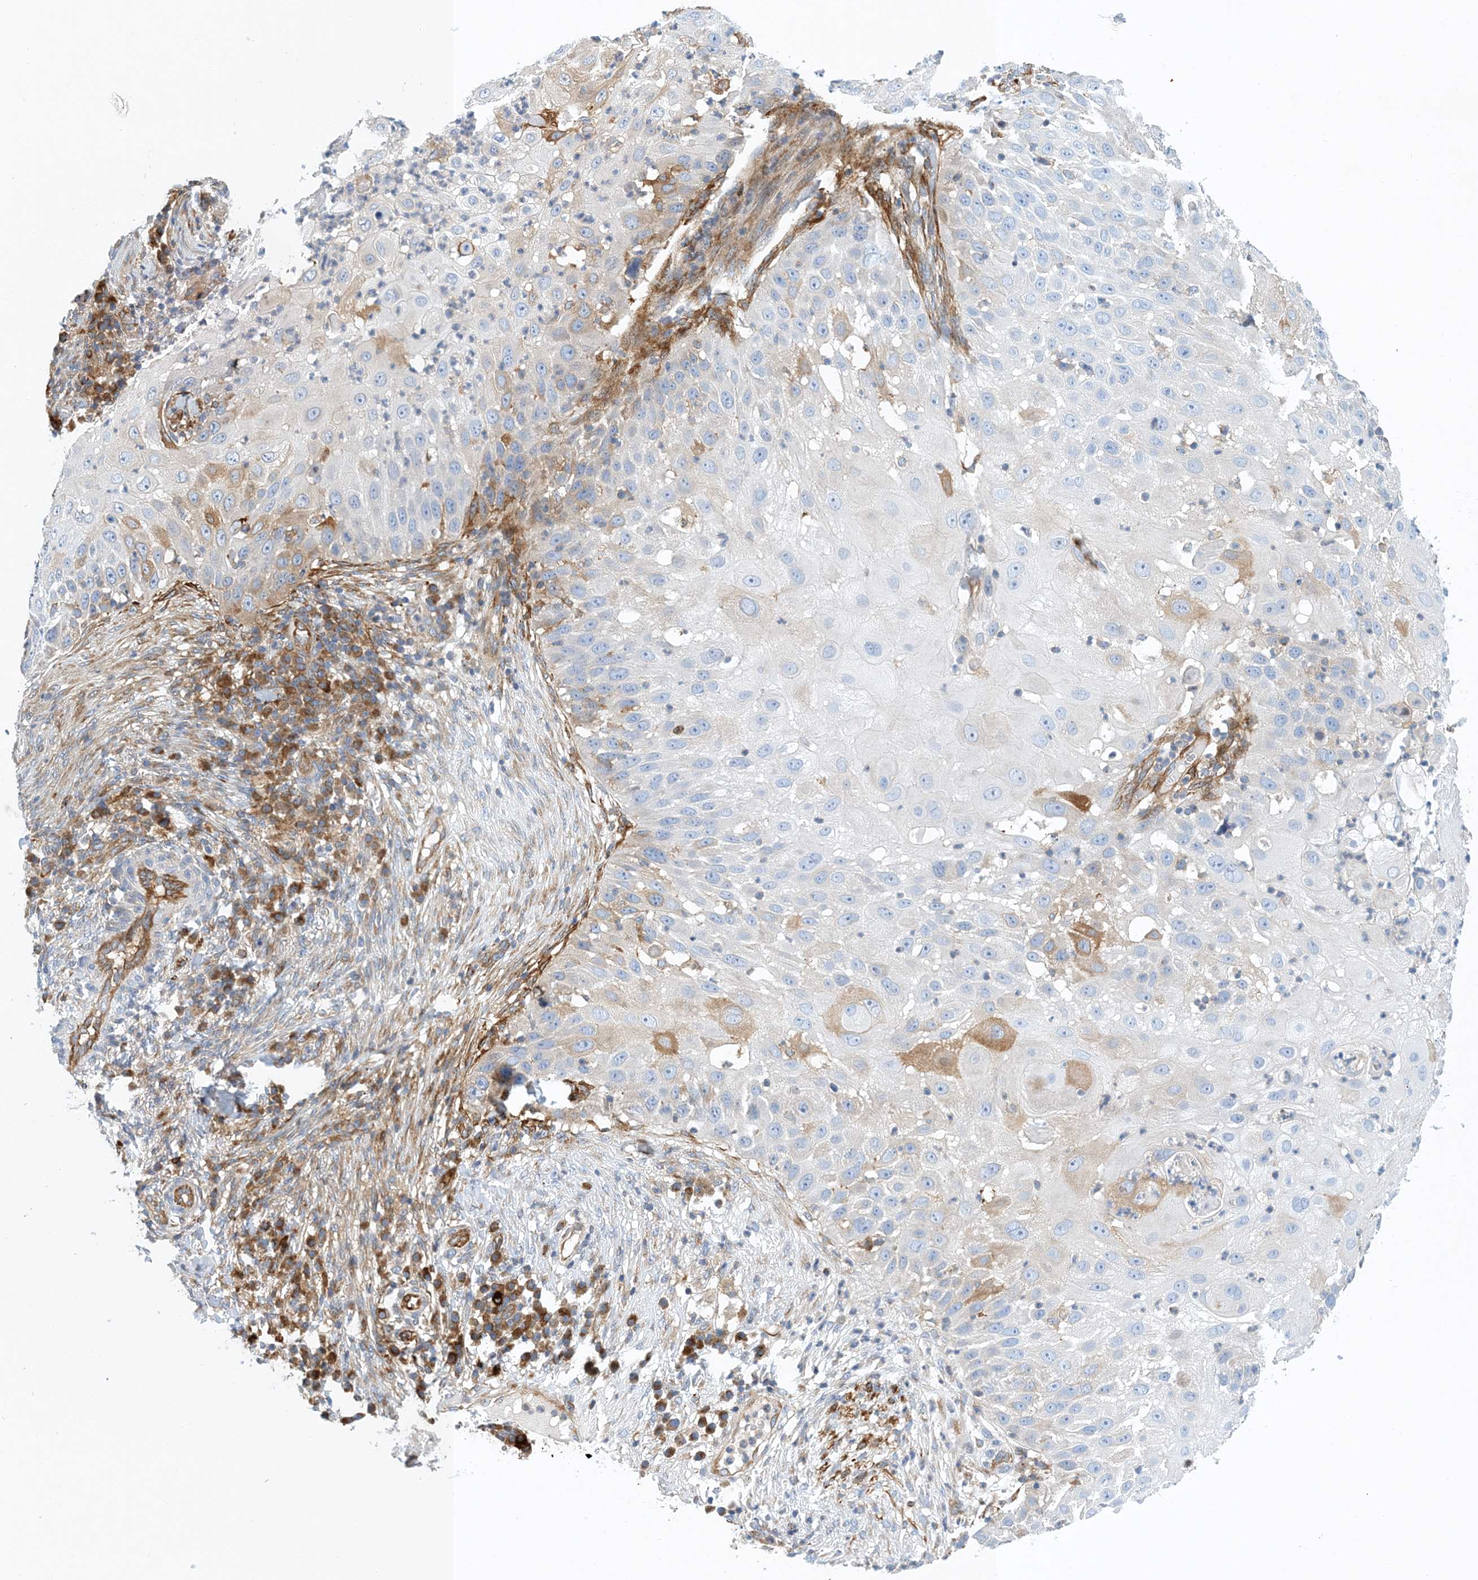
{"staining": {"intensity": "moderate", "quantity": "<25%", "location": "cytoplasmic/membranous"}, "tissue": "skin cancer", "cell_type": "Tumor cells", "image_type": "cancer", "snomed": [{"axis": "morphology", "description": "Squamous cell carcinoma, NOS"}, {"axis": "topography", "description": "Skin"}], "caption": "Moderate cytoplasmic/membranous protein staining is appreciated in approximately <25% of tumor cells in skin squamous cell carcinoma. The protein is shown in brown color, while the nuclei are stained blue.", "gene": "PCDHA2", "patient": {"sex": "female", "age": 44}}